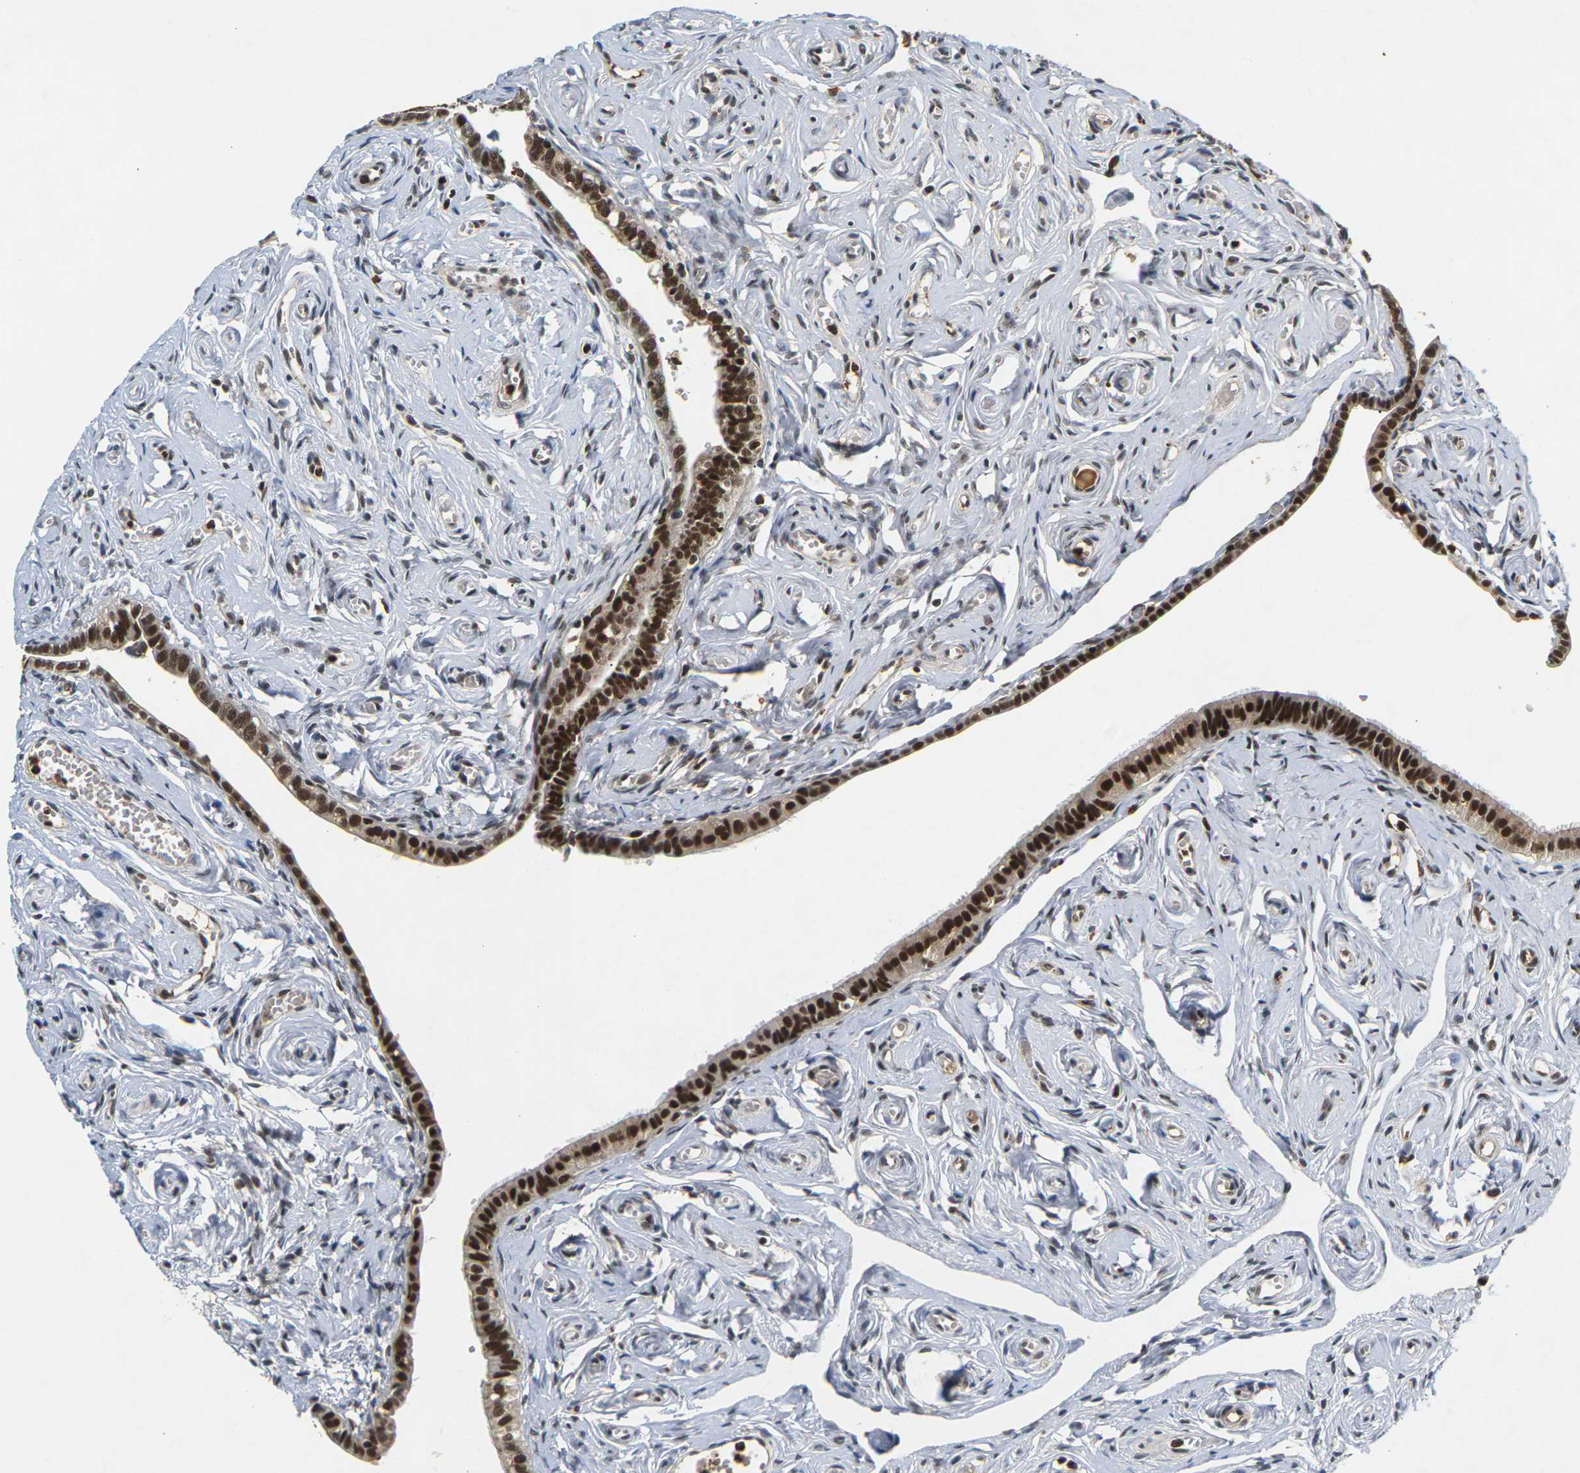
{"staining": {"intensity": "strong", "quantity": ">75%", "location": "cytoplasmic/membranous,nuclear"}, "tissue": "fallopian tube", "cell_type": "Glandular cells", "image_type": "normal", "snomed": [{"axis": "morphology", "description": "Normal tissue, NOS"}, {"axis": "topography", "description": "Fallopian tube"}], "caption": "Immunohistochemical staining of normal fallopian tube exhibits >75% levels of strong cytoplasmic/membranous,nuclear protein staining in approximately >75% of glandular cells. Nuclei are stained in blue.", "gene": "NELFA", "patient": {"sex": "female", "age": 71}}